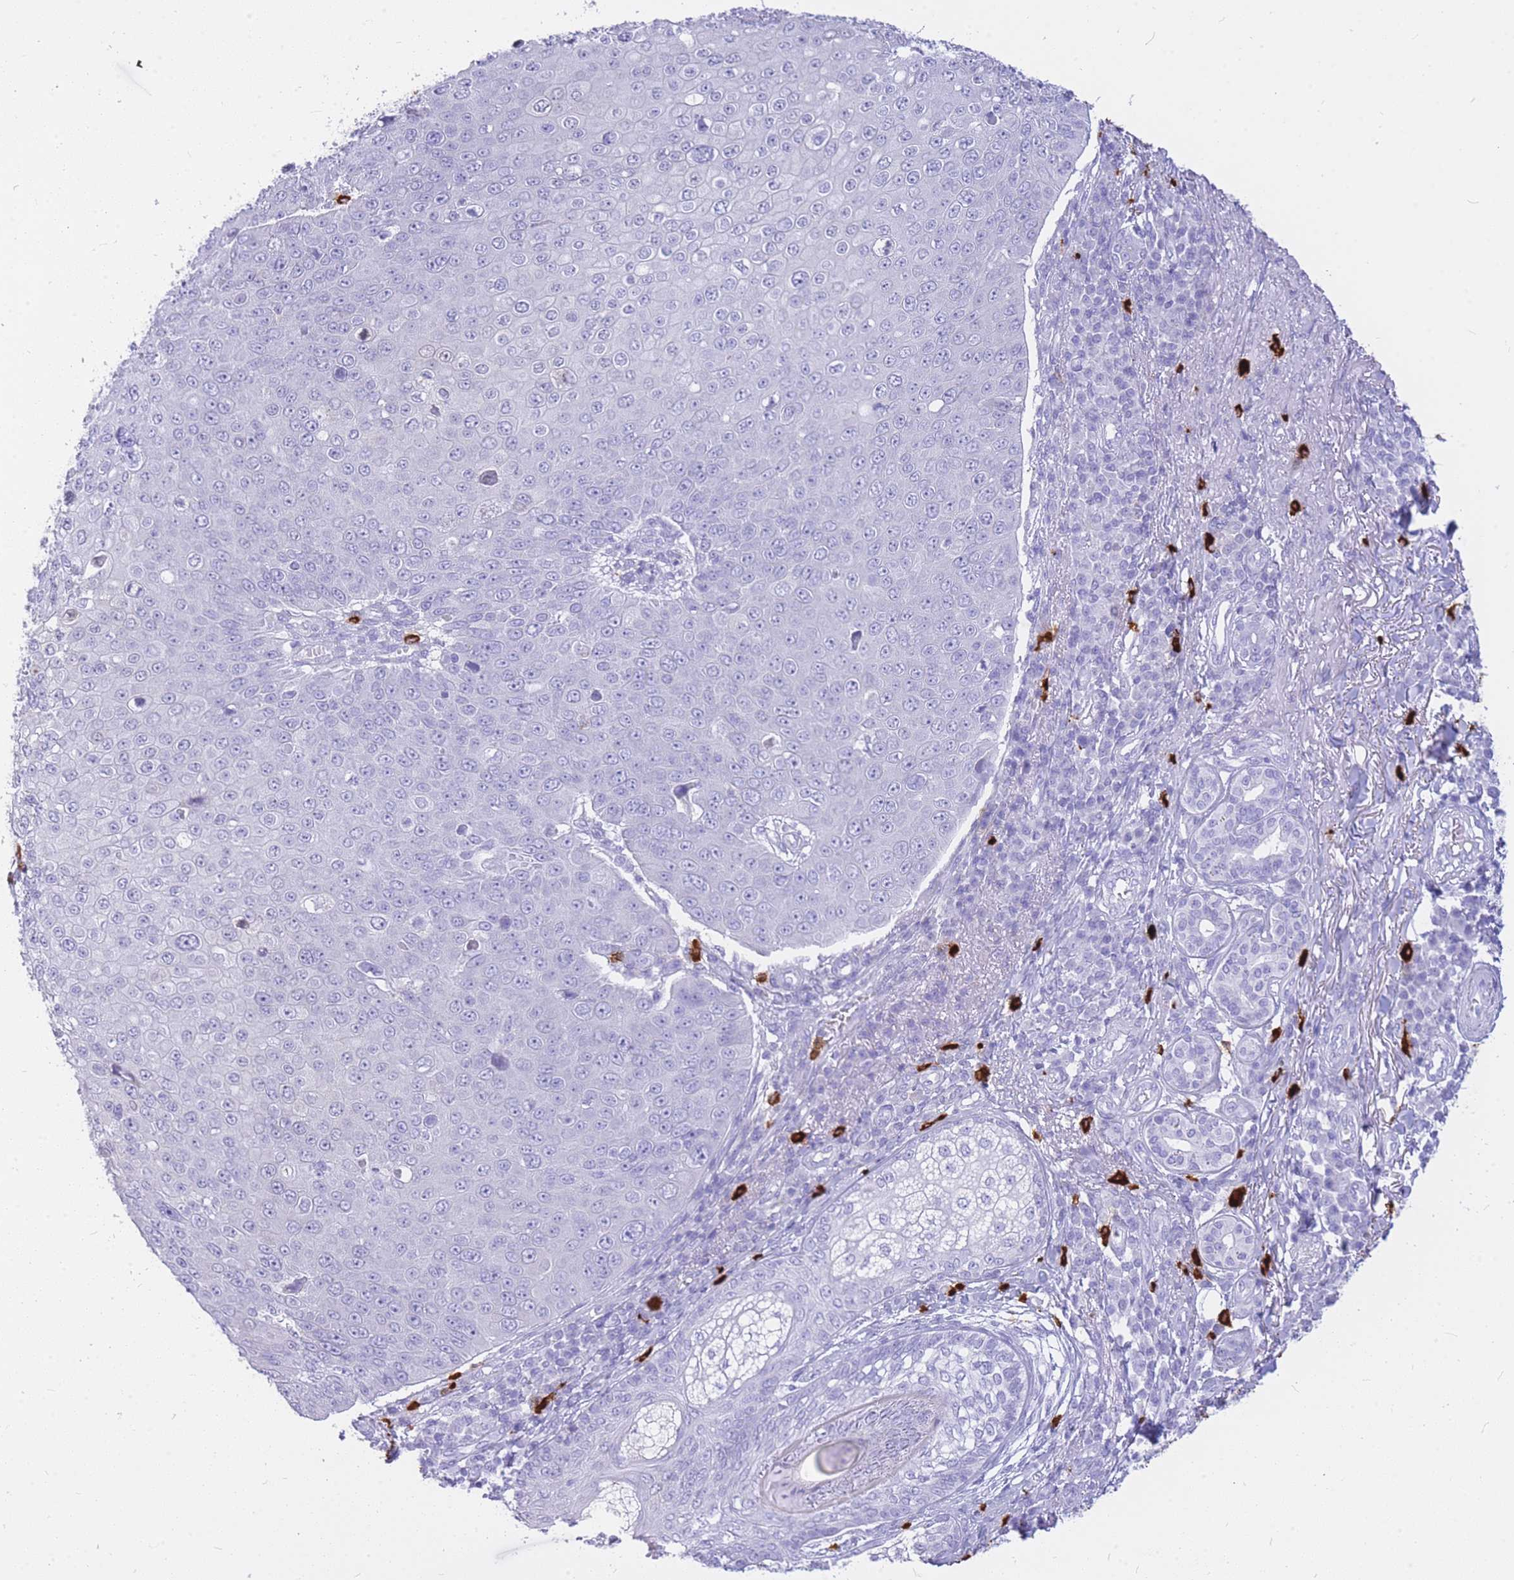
{"staining": {"intensity": "negative", "quantity": "none", "location": "none"}, "tissue": "skin cancer", "cell_type": "Tumor cells", "image_type": "cancer", "snomed": [{"axis": "morphology", "description": "Squamous cell carcinoma, NOS"}, {"axis": "topography", "description": "Skin"}], "caption": "Tumor cells are negative for brown protein staining in skin cancer.", "gene": "HERC1", "patient": {"sex": "male", "age": 71}}